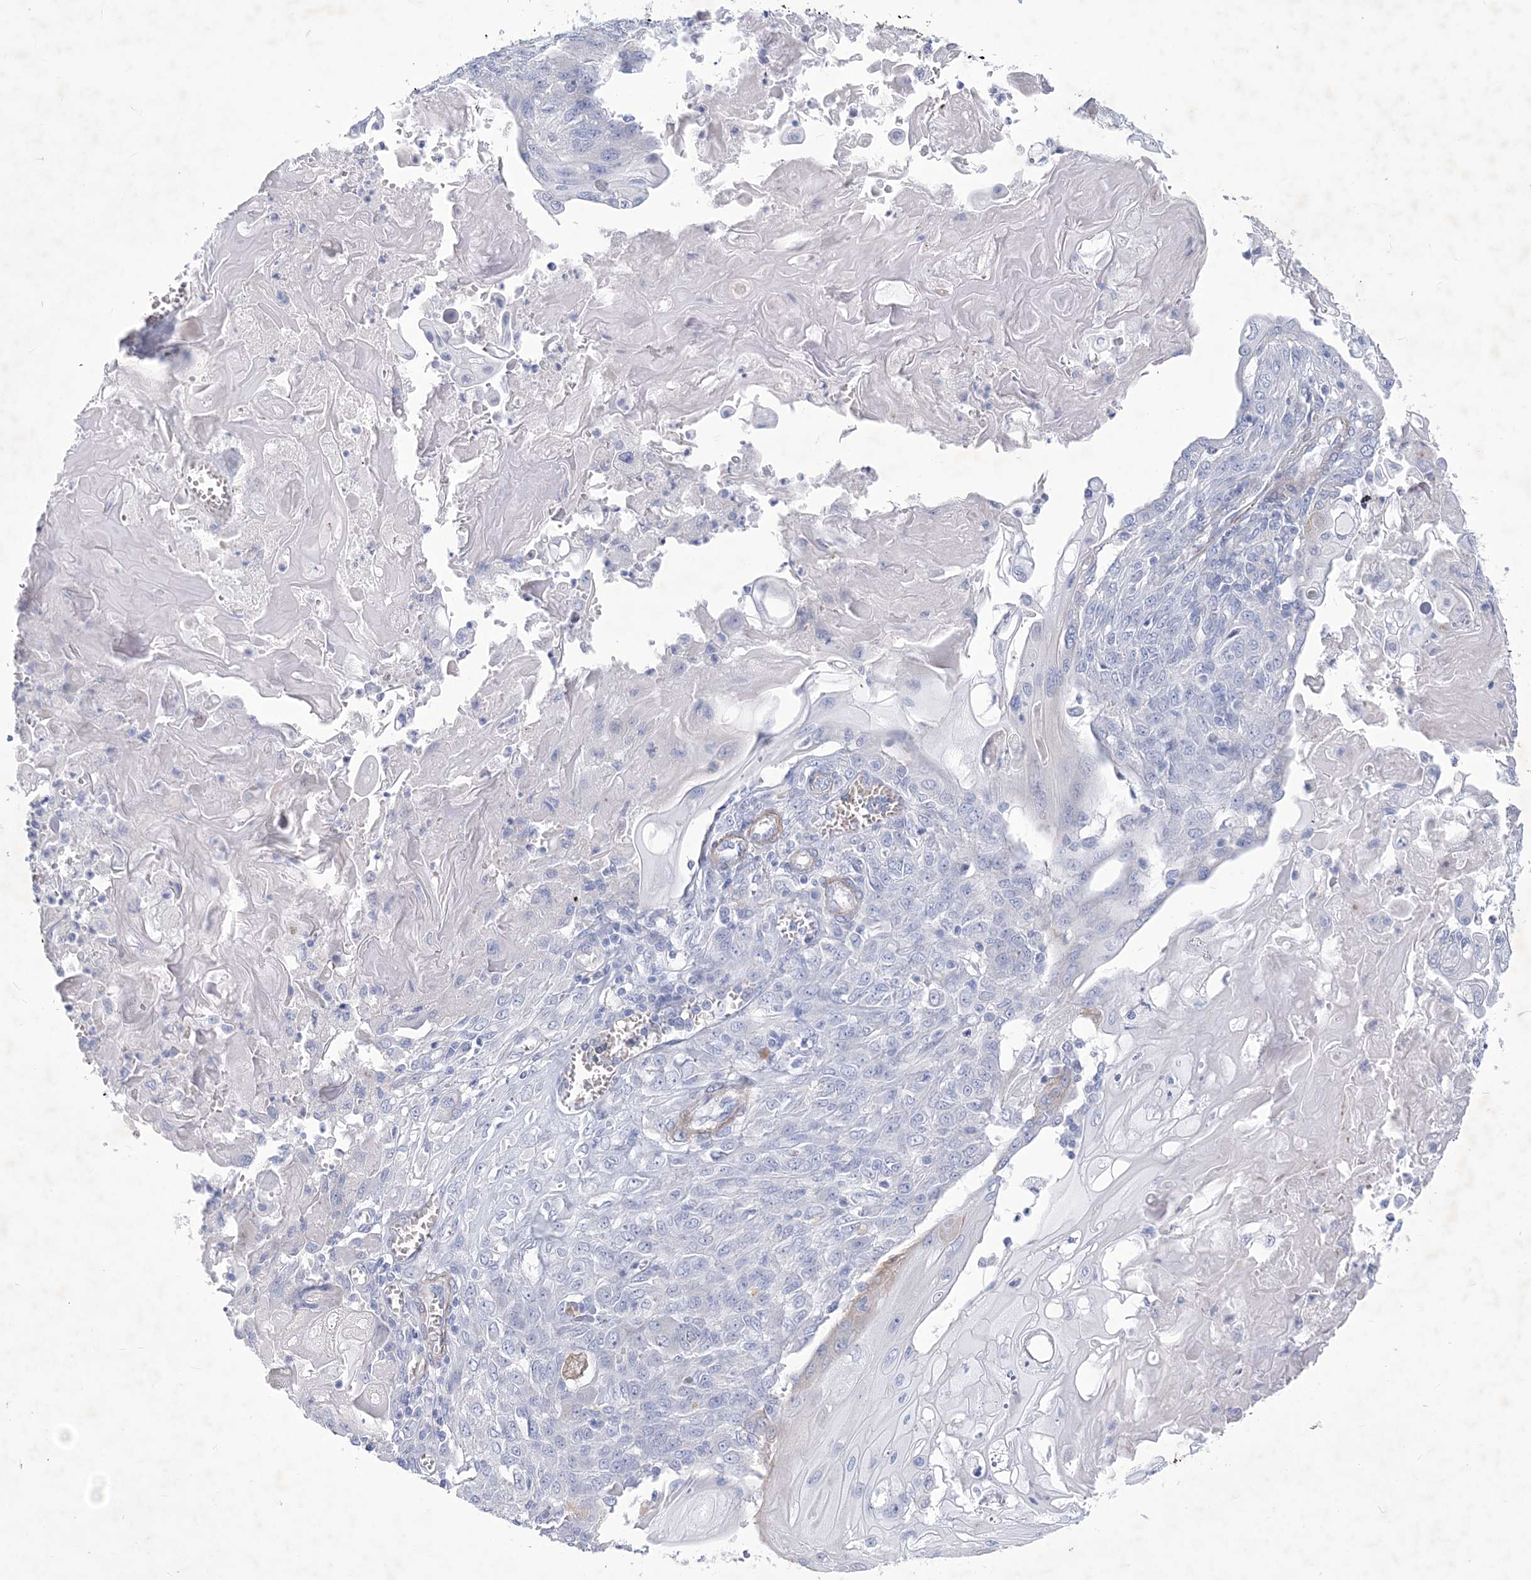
{"staining": {"intensity": "negative", "quantity": "none", "location": "none"}, "tissue": "endometrial cancer", "cell_type": "Tumor cells", "image_type": "cancer", "snomed": [{"axis": "morphology", "description": "Adenocarcinoma, NOS"}, {"axis": "topography", "description": "Endometrium"}], "caption": "Immunohistochemistry (IHC) image of human endometrial cancer (adenocarcinoma) stained for a protein (brown), which demonstrates no positivity in tumor cells.", "gene": "WDR74", "patient": {"sex": "female", "age": 32}}